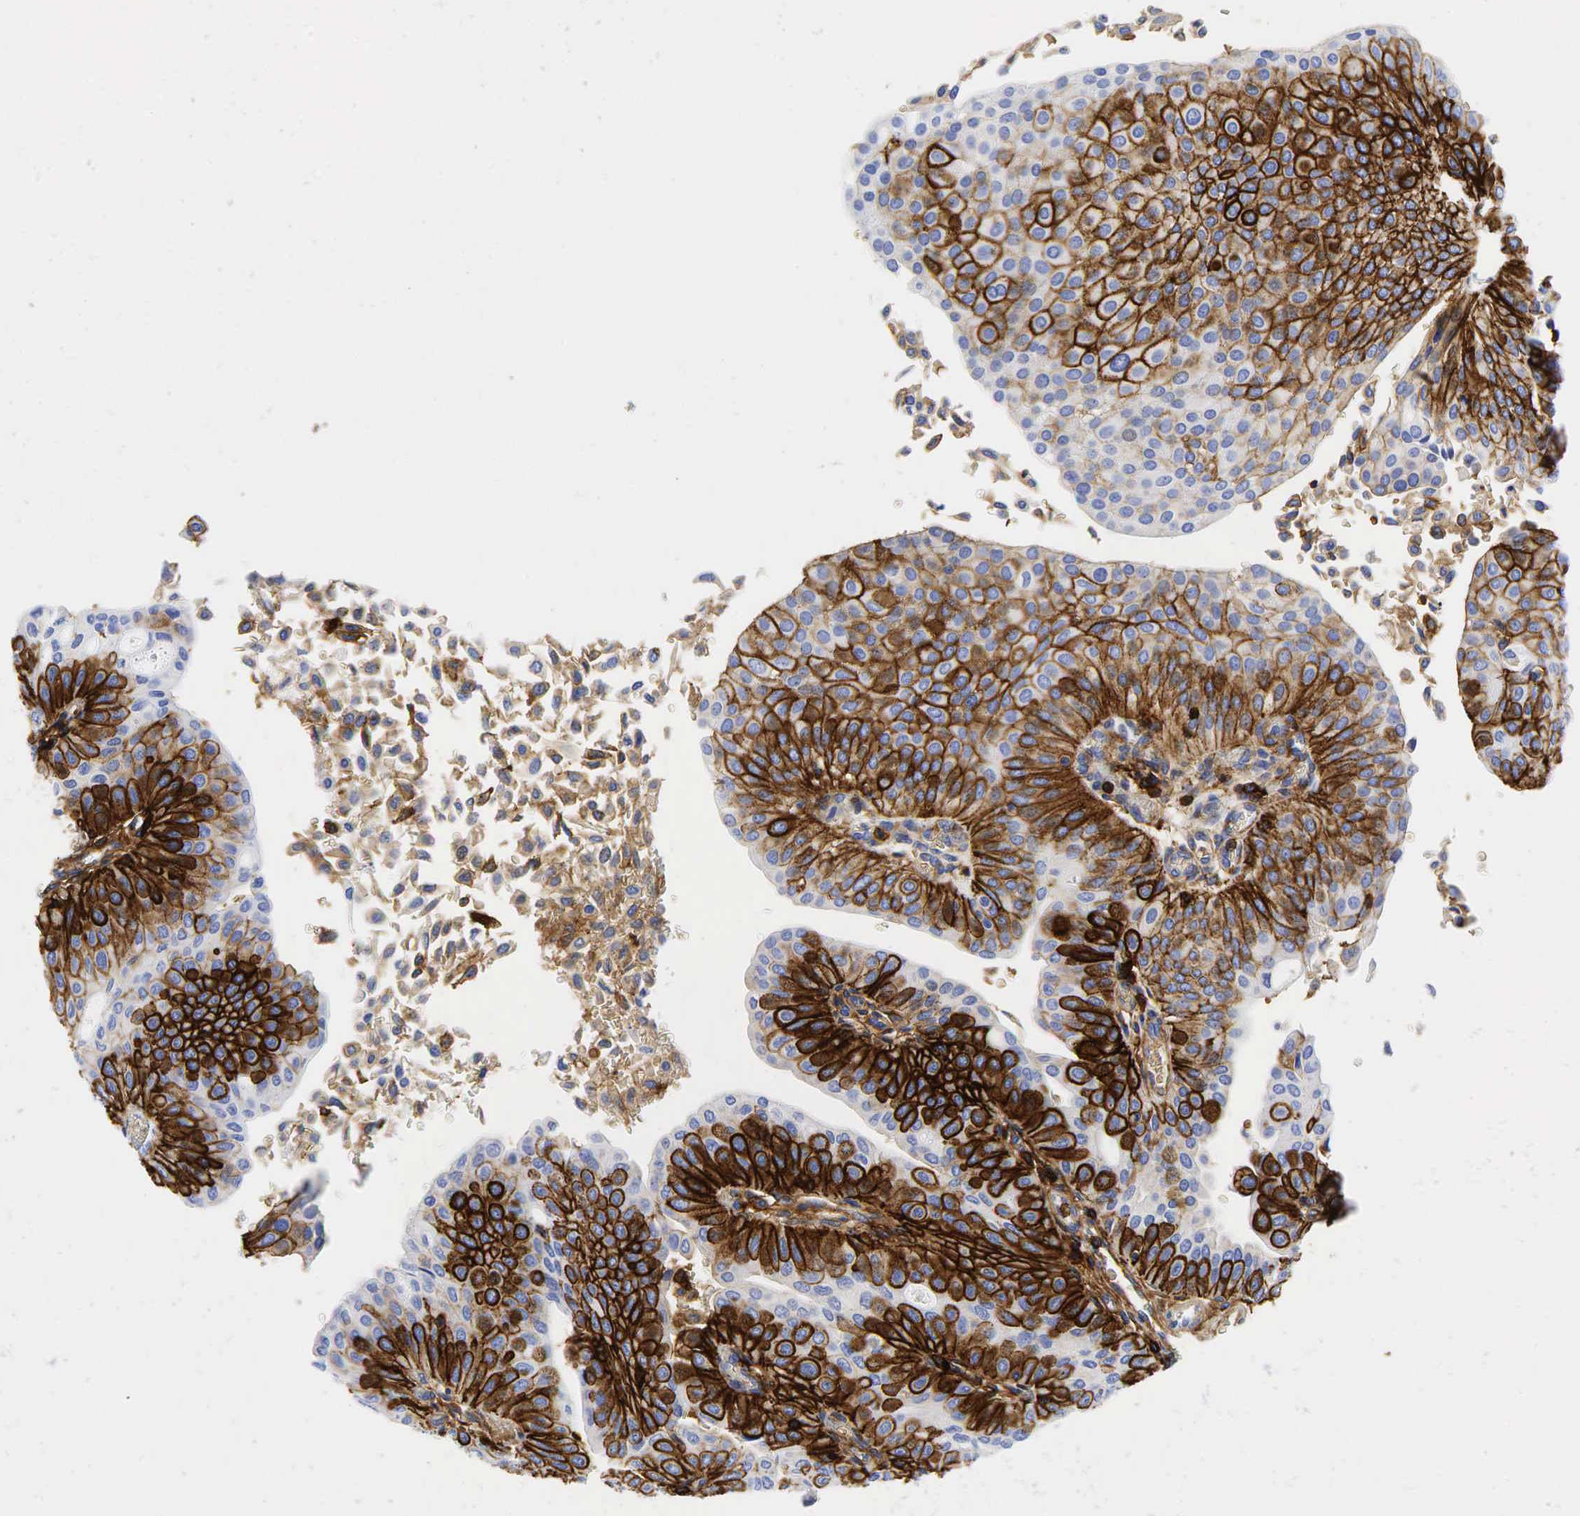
{"staining": {"intensity": "moderate", "quantity": "25%-75%", "location": "cytoplasmic/membranous"}, "tissue": "urothelial cancer", "cell_type": "Tumor cells", "image_type": "cancer", "snomed": [{"axis": "morphology", "description": "Urothelial carcinoma, Low grade"}, {"axis": "topography", "description": "Urinary bladder"}], "caption": "Immunohistochemical staining of urothelial cancer shows moderate cytoplasmic/membranous protein positivity in approximately 25%-75% of tumor cells.", "gene": "CD44", "patient": {"sex": "male", "age": 64}}